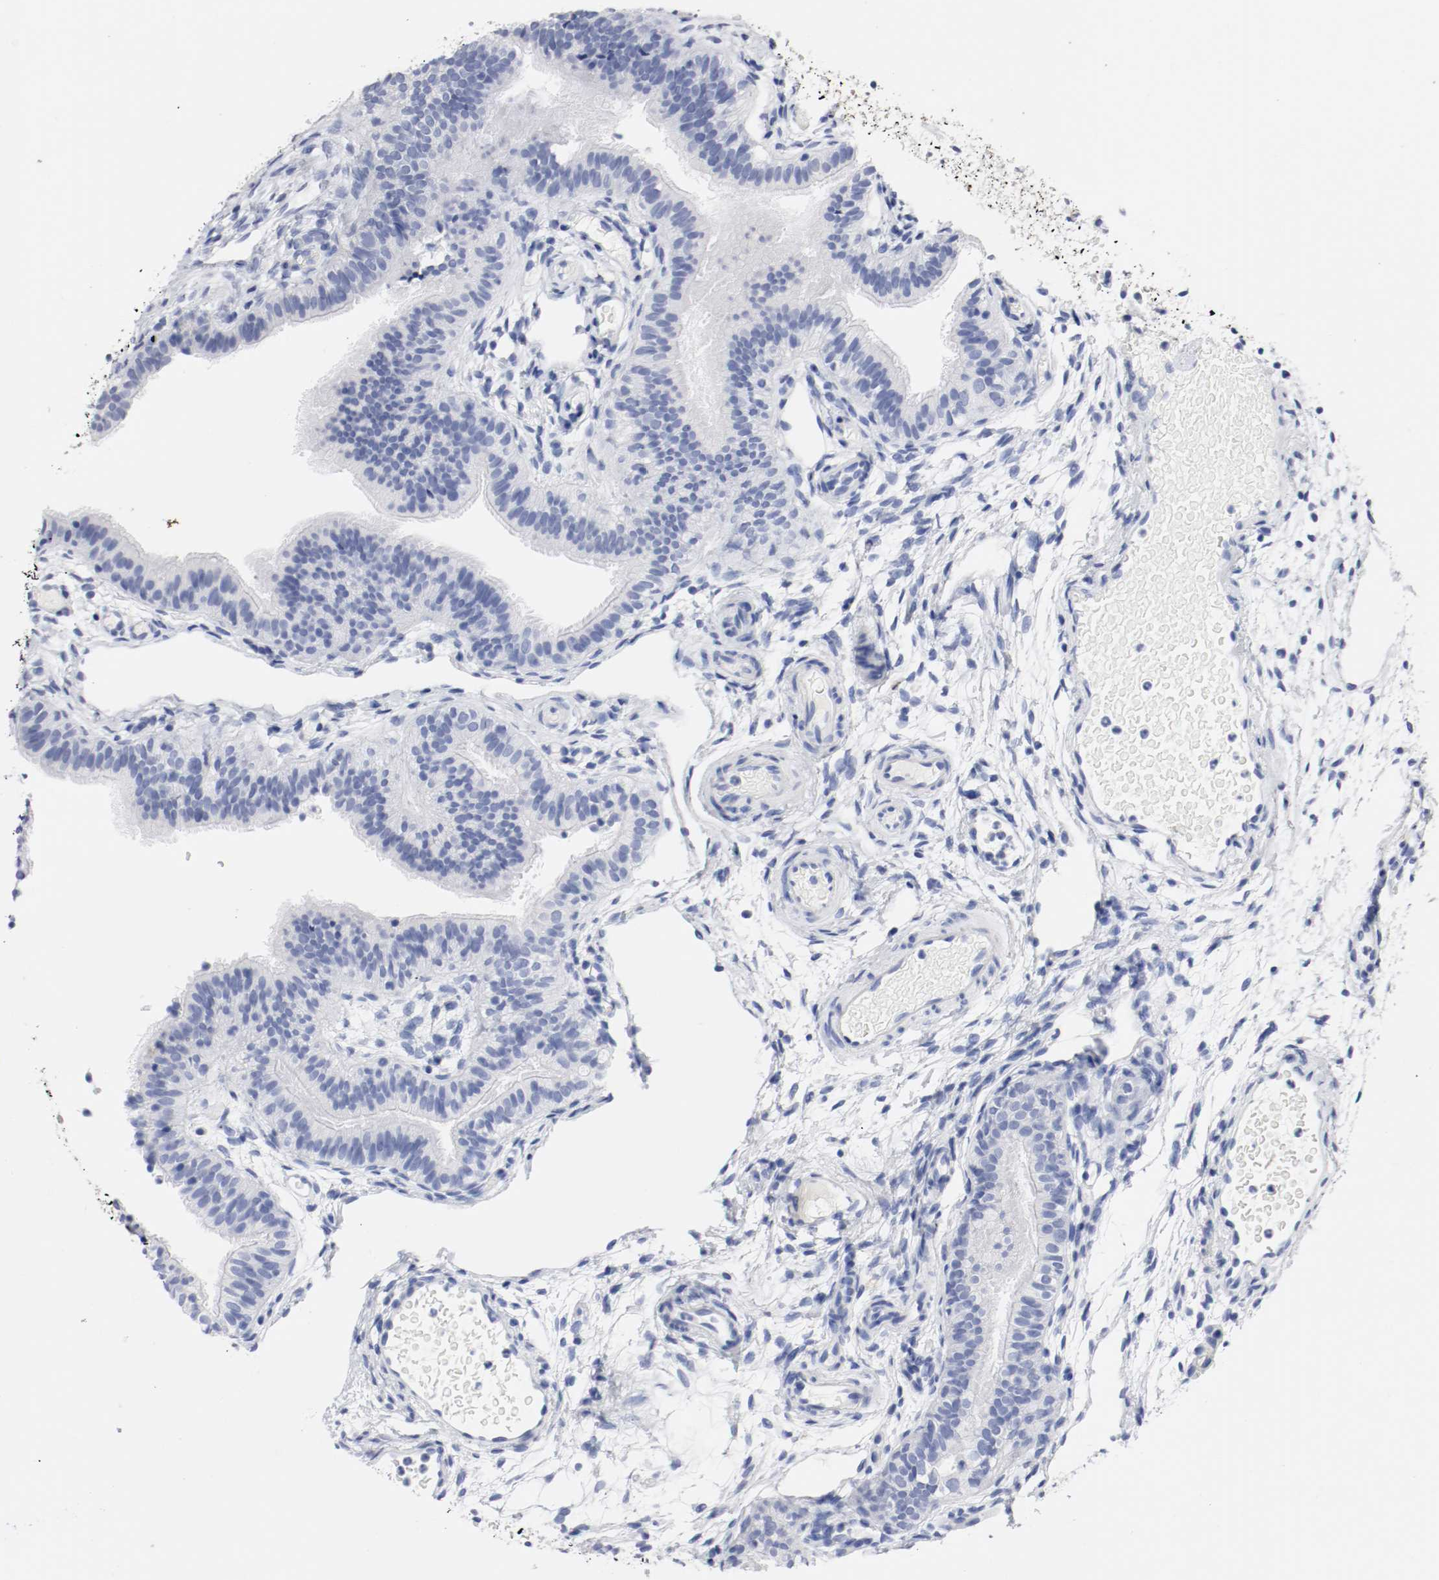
{"staining": {"intensity": "negative", "quantity": "none", "location": "none"}, "tissue": "fallopian tube", "cell_type": "Glandular cells", "image_type": "normal", "snomed": [{"axis": "morphology", "description": "Normal tissue, NOS"}, {"axis": "morphology", "description": "Dermoid, NOS"}, {"axis": "topography", "description": "Fallopian tube"}], "caption": "The micrograph exhibits no significant staining in glandular cells of fallopian tube.", "gene": "GAD1", "patient": {"sex": "female", "age": 33}}